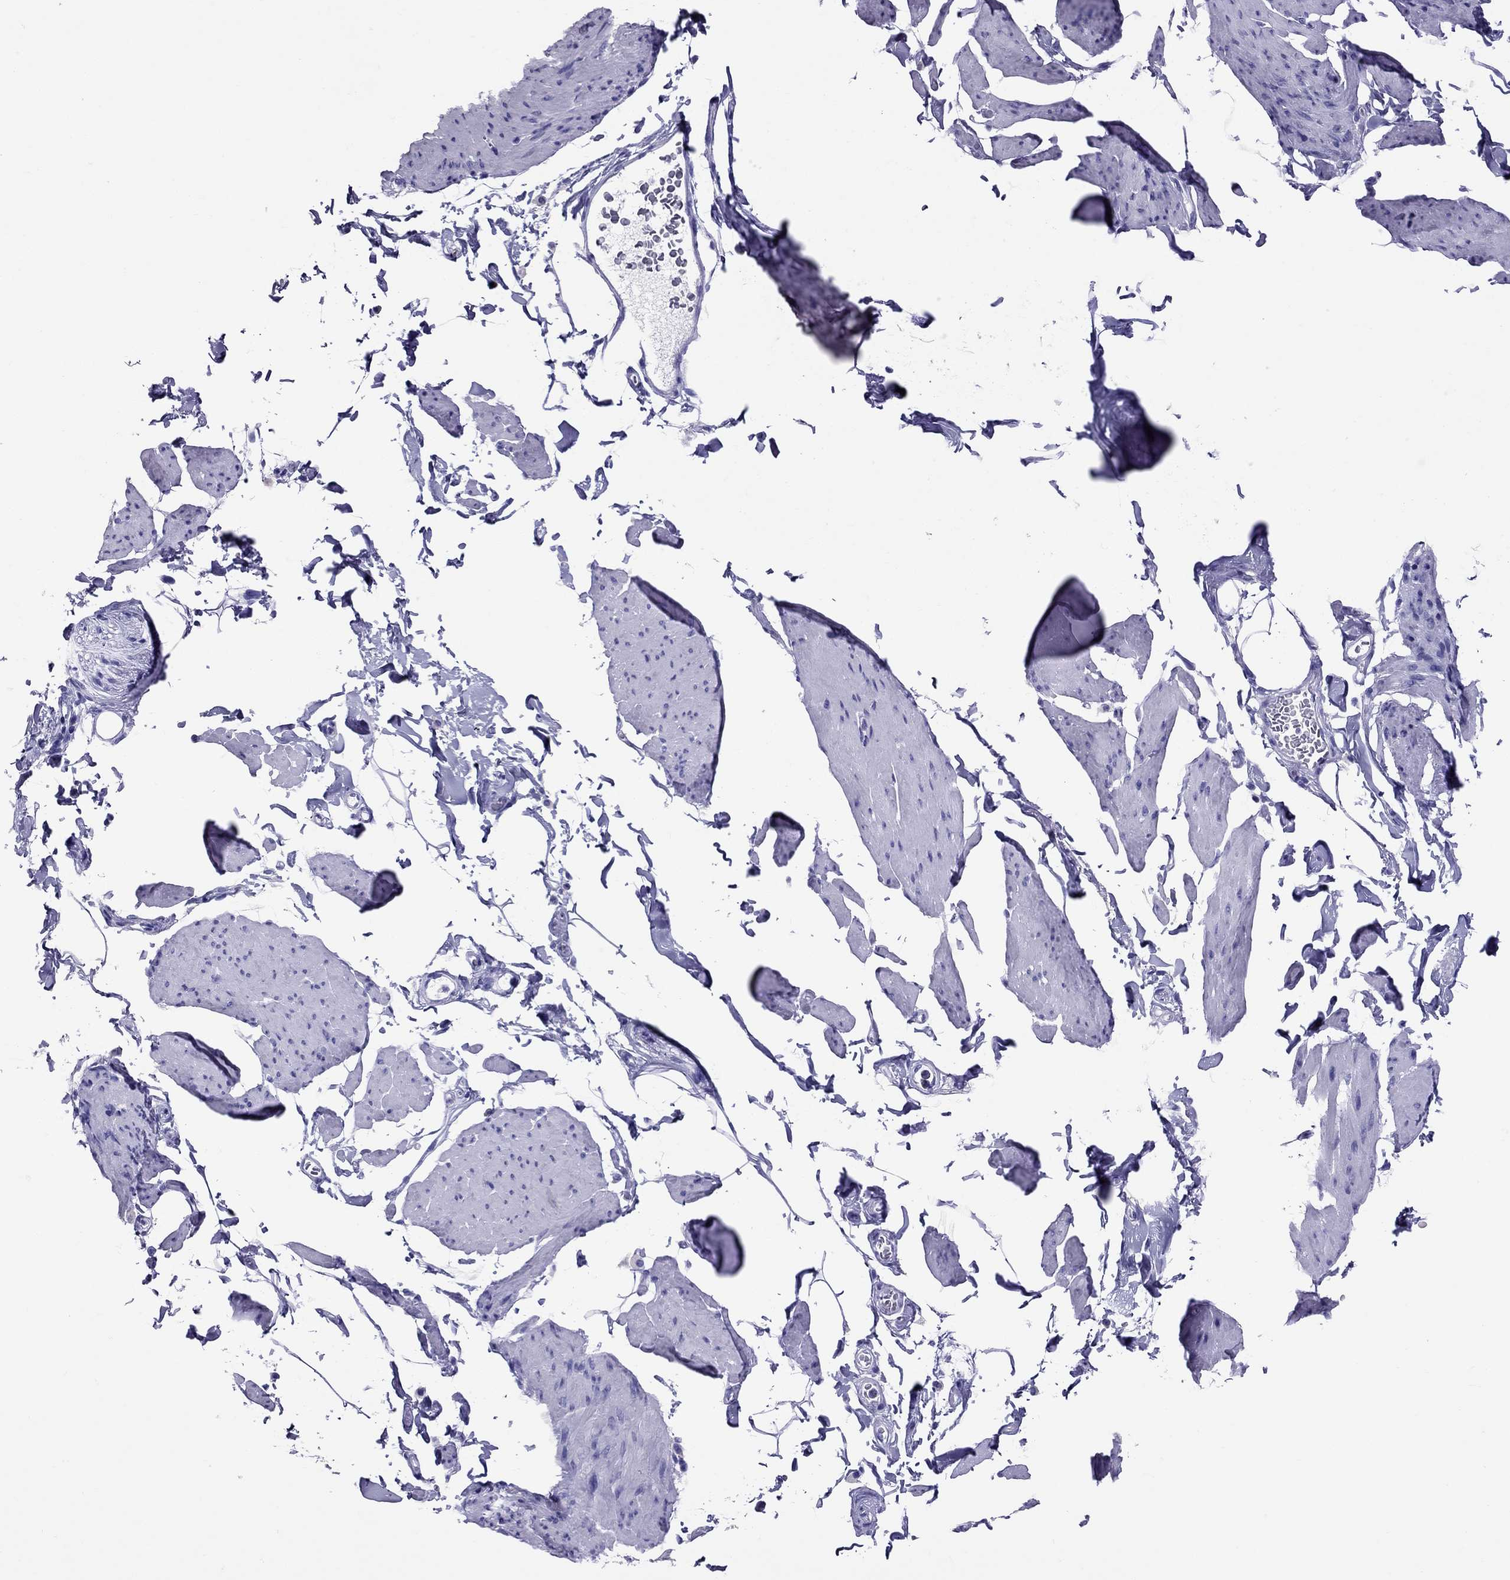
{"staining": {"intensity": "negative", "quantity": "none", "location": "none"}, "tissue": "smooth muscle", "cell_type": "Smooth muscle cells", "image_type": "normal", "snomed": [{"axis": "morphology", "description": "Normal tissue, NOS"}, {"axis": "topography", "description": "Adipose tissue"}, {"axis": "topography", "description": "Smooth muscle"}, {"axis": "topography", "description": "Peripheral nerve tissue"}], "caption": "Immunohistochemical staining of benign human smooth muscle reveals no significant expression in smooth muscle cells. The staining is performed using DAB brown chromogen with nuclei counter-stained in using hematoxylin.", "gene": "AVPR1B", "patient": {"sex": "male", "age": 83}}